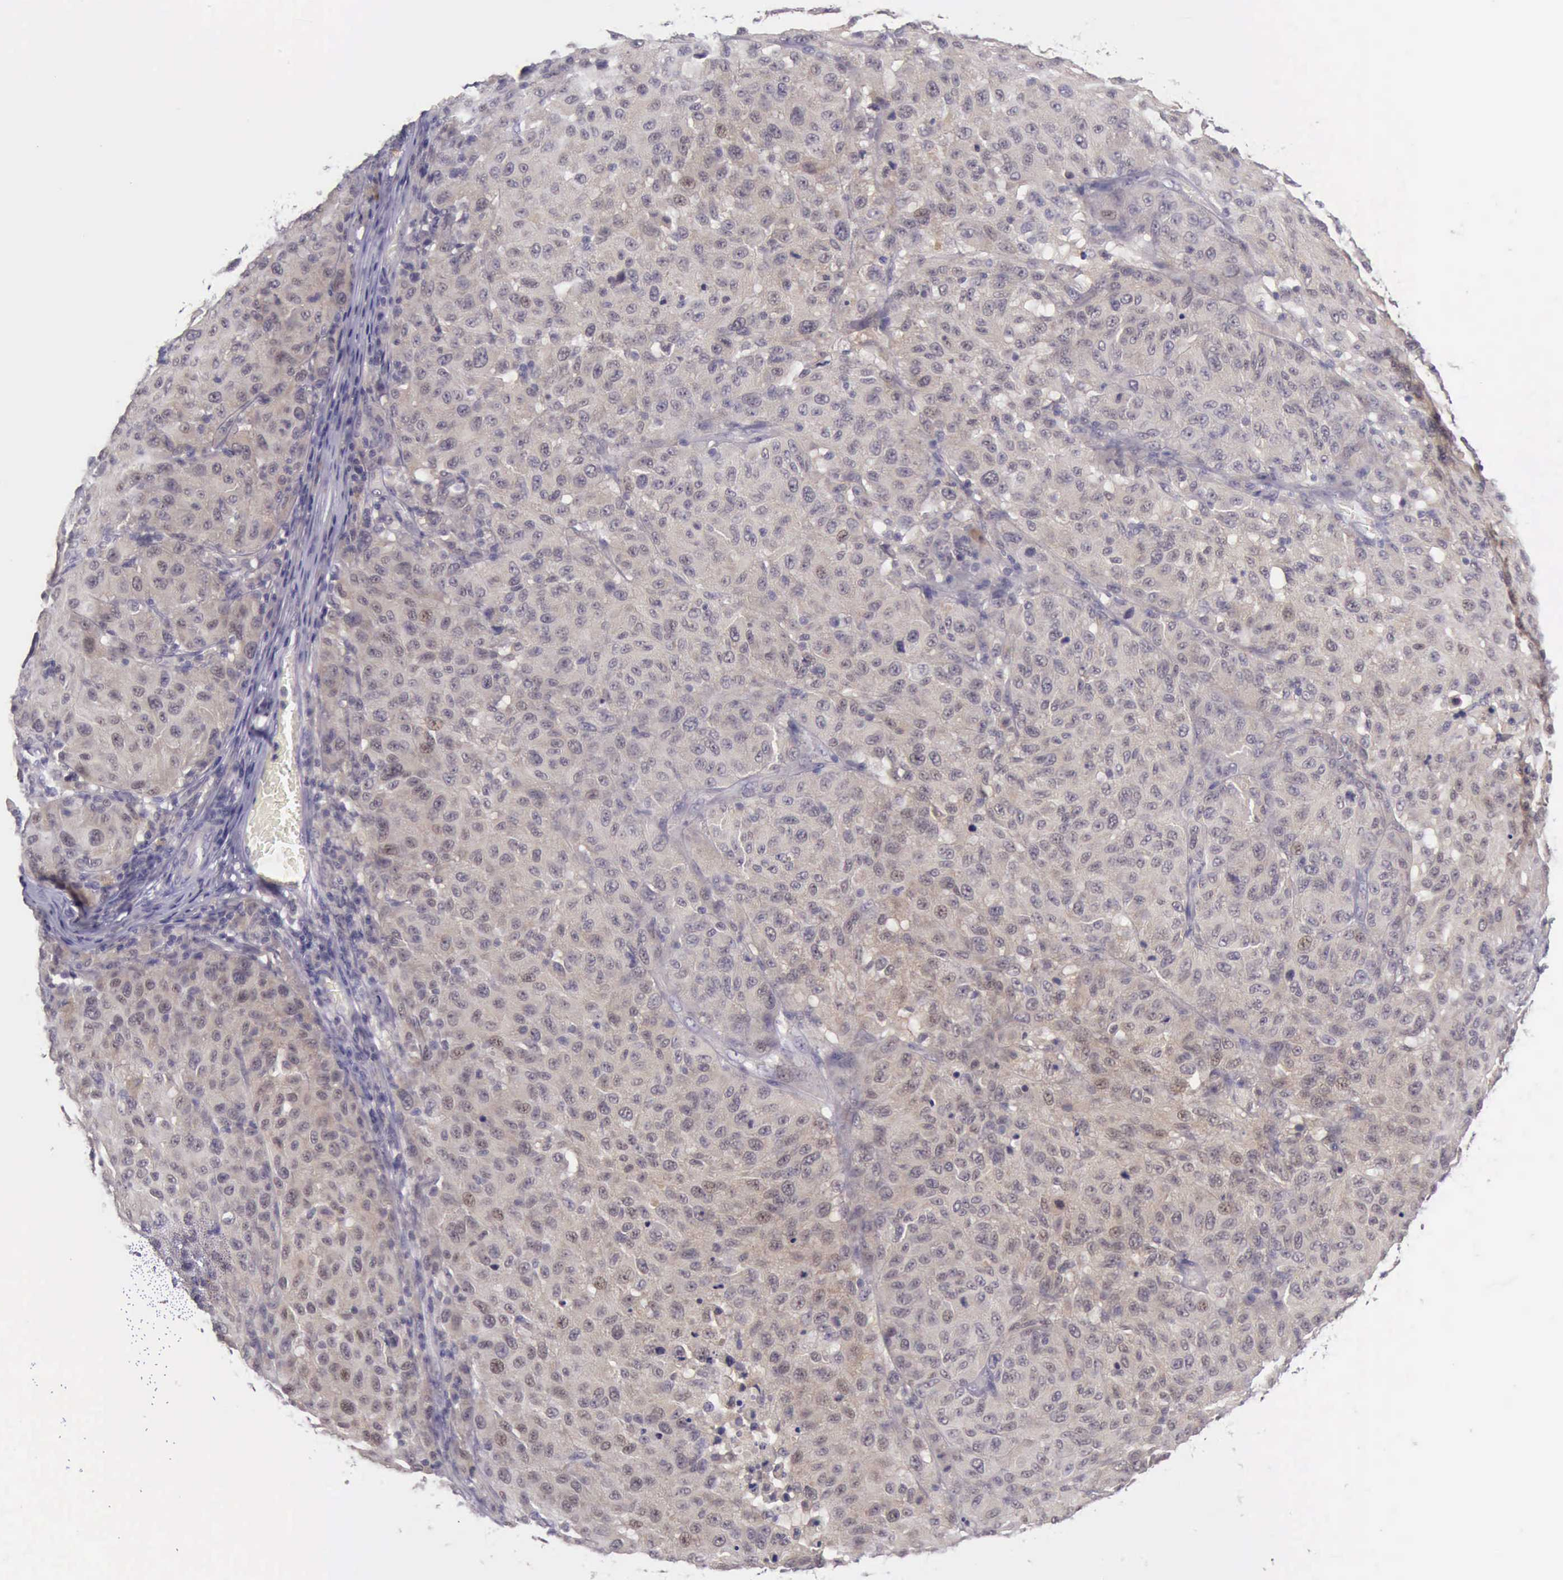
{"staining": {"intensity": "weak", "quantity": ">75%", "location": "cytoplasmic/membranous,nuclear"}, "tissue": "melanoma", "cell_type": "Tumor cells", "image_type": "cancer", "snomed": [{"axis": "morphology", "description": "Malignant melanoma, NOS"}, {"axis": "topography", "description": "Skin"}], "caption": "The photomicrograph demonstrates immunohistochemical staining of malignant melanoma. There is weak cytoplasmic/membranous and nuclear positivity is identified in approximately >75% of tumor cells.", "gene": "ARNT2", "patient": {"sex": "female", "age": 77}}